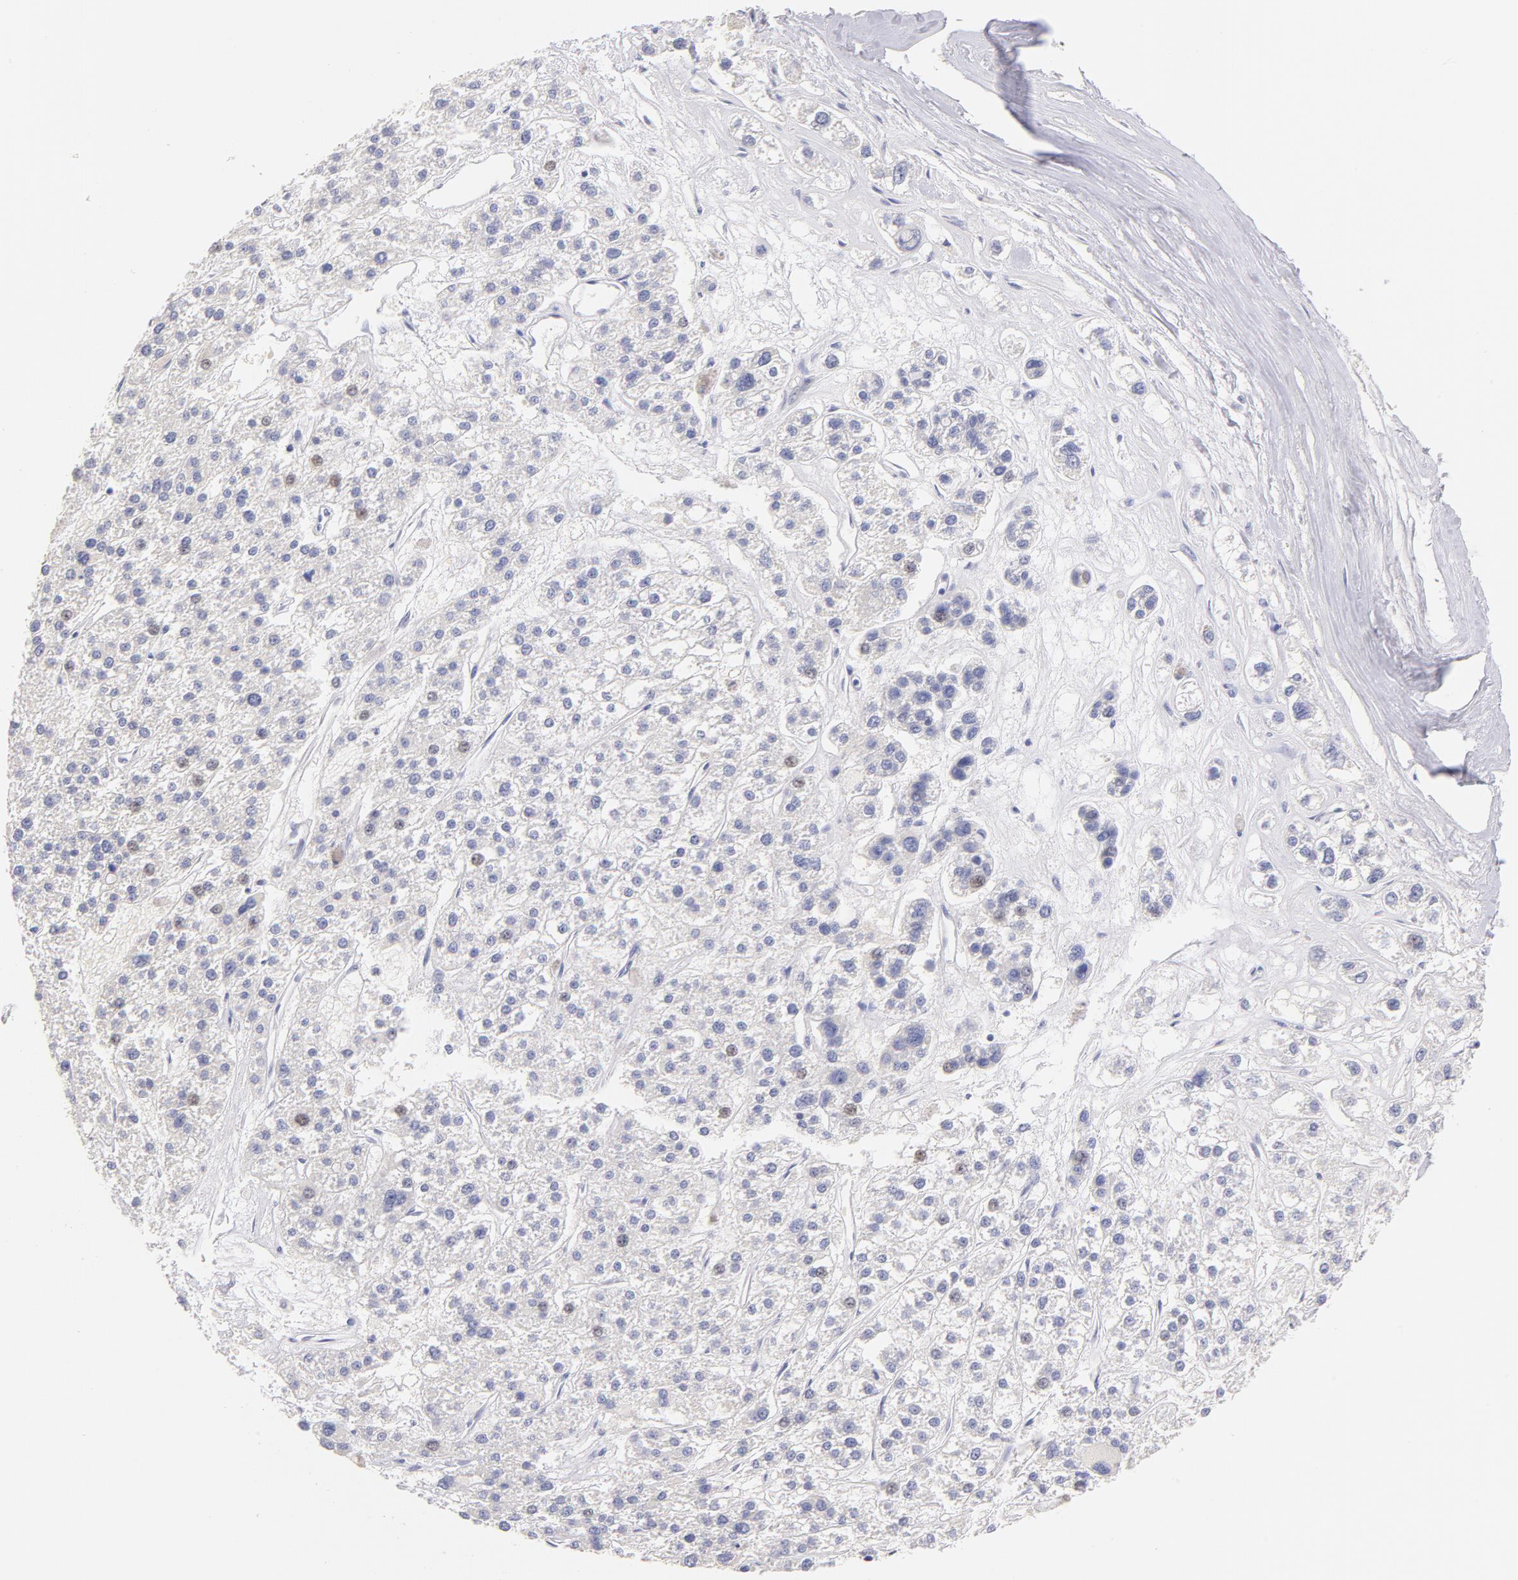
{"staining": {"intensity": "weak", "quantity": "<25%", "location": "nuclear"}, "tissue": "liver cancer", "cell_type": "Tumor cells", "image_type": "cancer", "snomed": [{"axis": "morphology", "description": "Carcinoma, Hepatocellular, NOS"}, {"axis": "topography", "description": "Liver"}], "caption": "A histopathology image of human liver hepatocellular carcinoma is negative for staining in tumor cells. Brightfield microscopy of immunohistochemistry stained with DAB (3,3'-diaminobenzidine) (brown) and hematoxylin (blue), captured at high magnification.", "gene": "CD44", "patient": {"sex": "female", "age": 85}}